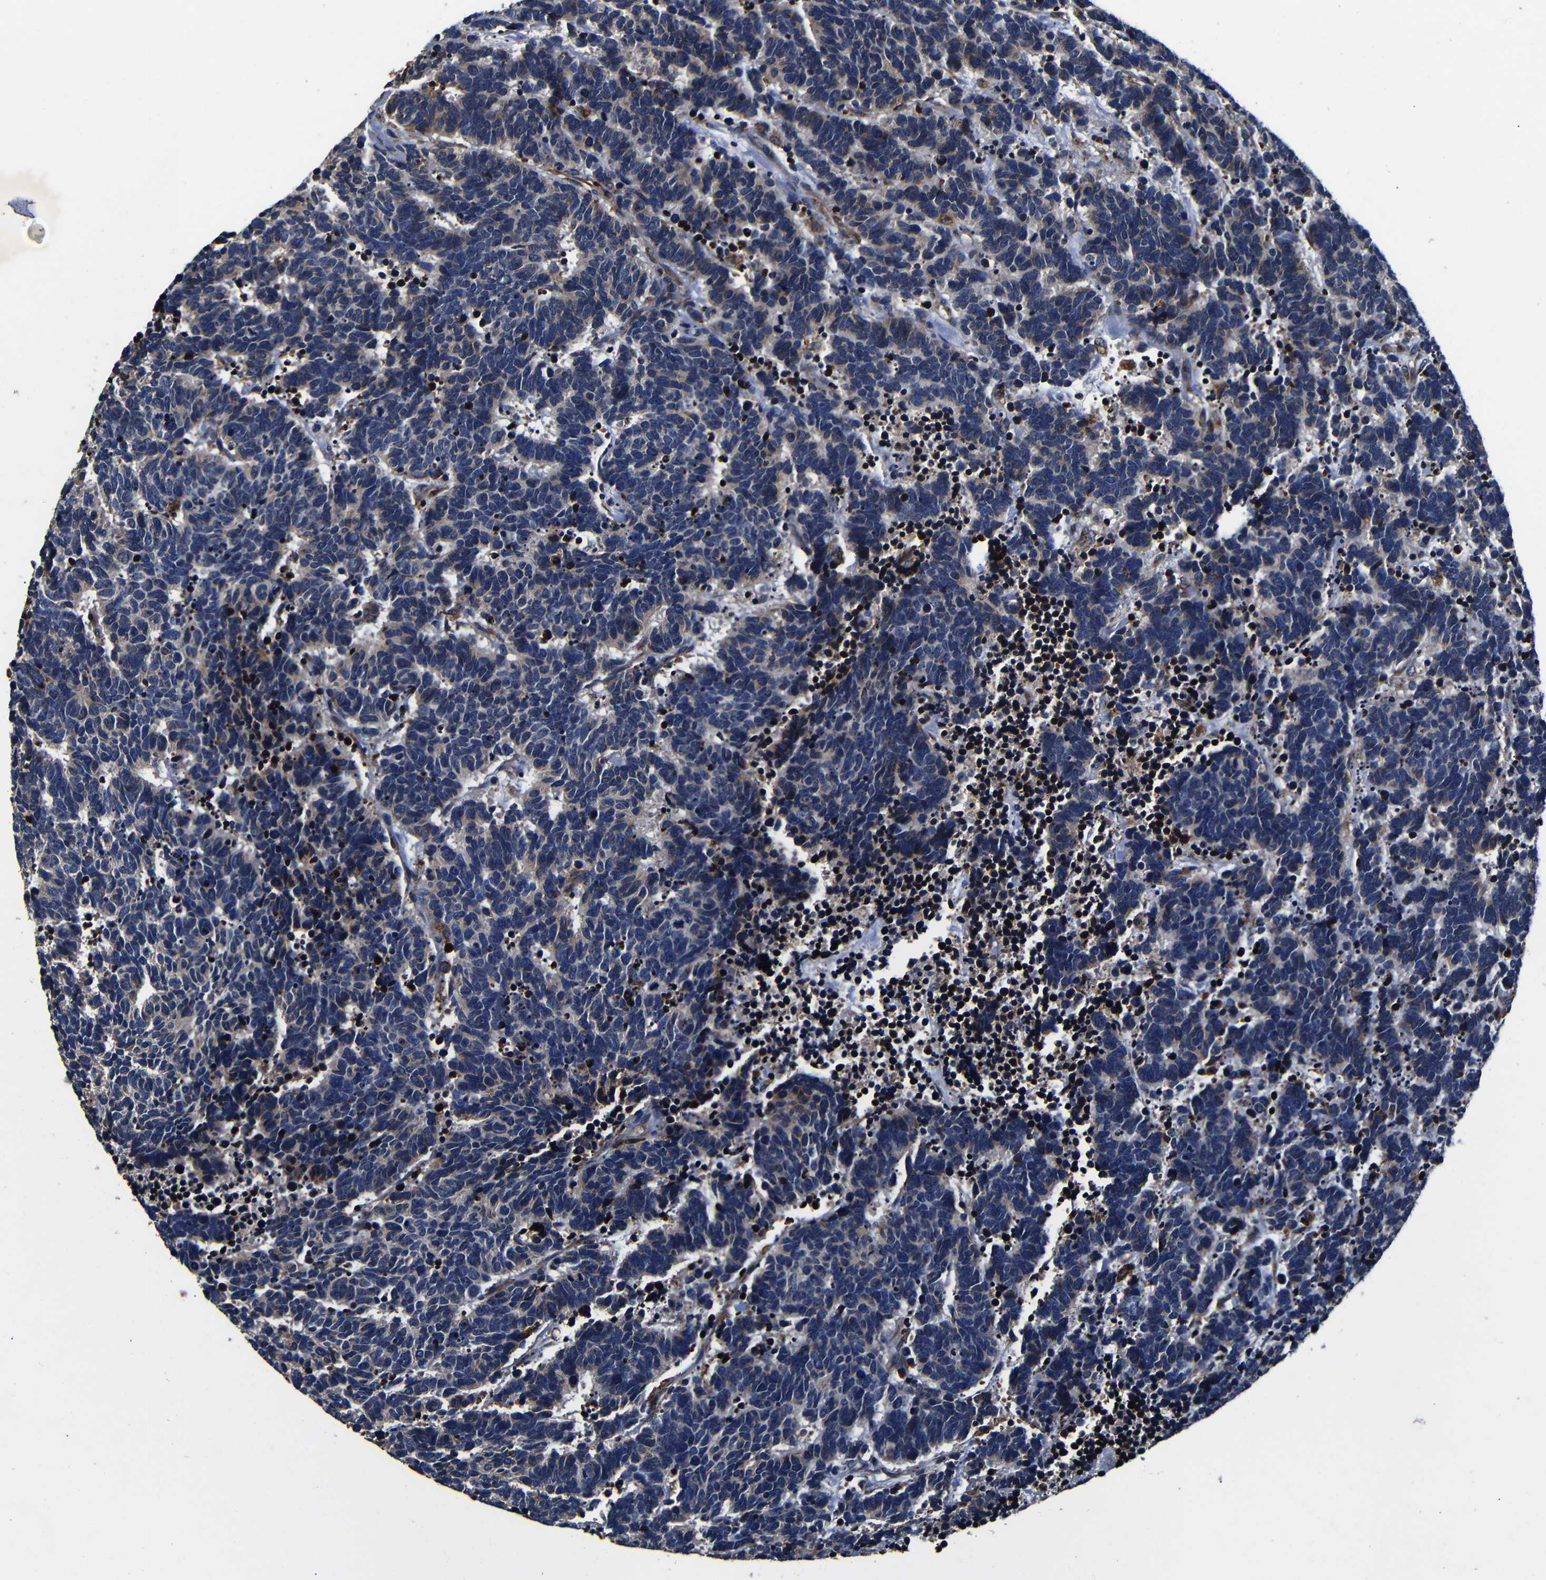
{"staining": {"intensity": "weak", "quantity": "<25%", "location": "cytoplasmic/membranous"}, "tissue": "carcinoid", "cell_type": "Tumor cells", "image_type": "cancer", "snomed": [{"axis": "morphology", "description": "Carcinoma, NOS"}, {"axis": "morphology", "description": "Carcinoid, malignant, NOS"}, {"axis": "topography", "description": "Urinary bladder"}], "caption": "The immunohistochemistry histopathology image has no significant expression in tumor cells of carcinoid tissue.", "gene": "SCN9A", "patient": {"sex": "male", "age": 57}}